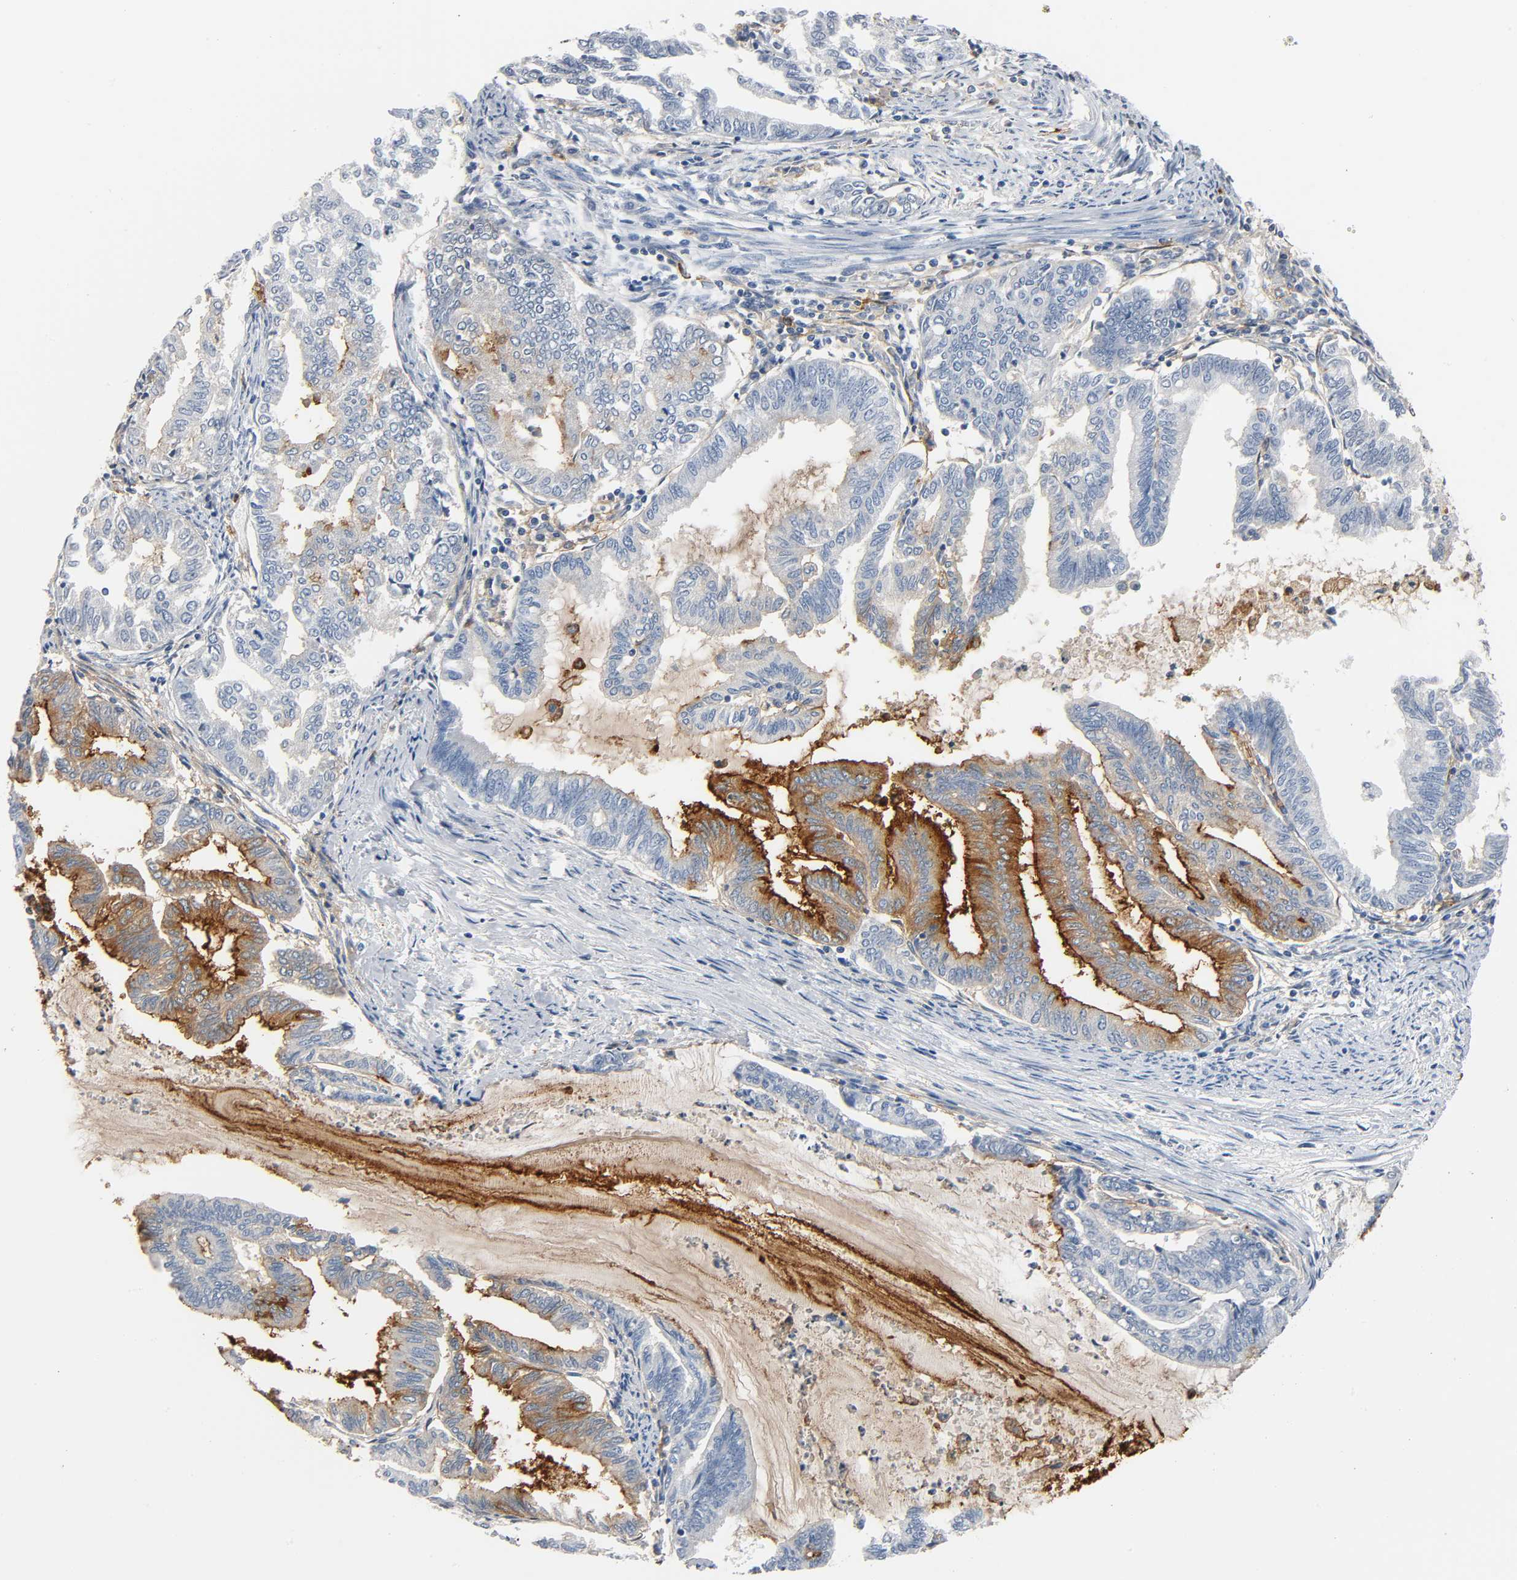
{"staining": {"intensity": "moderate", "quantity": "25%-75%", "location": "cytoplasmic/membranous"}, "tissue": "endometrial cancer", "cell_type": "Tumor cells", "image_type": "cancer", "snomed": [{"axis": "morphology", "description": "Adenocarcinoma, NOS"}, {"axis": "topography", "description": "Endometrium"}], "caption": "The micrograph demonstrates a brown stain indicating the presence of a protein in the cytoplasmic/membranous of tumor cells in endometrial adenocarcinoma.", "gene": "ANPEP", "patient": {"sex": "female", "age": 79}}